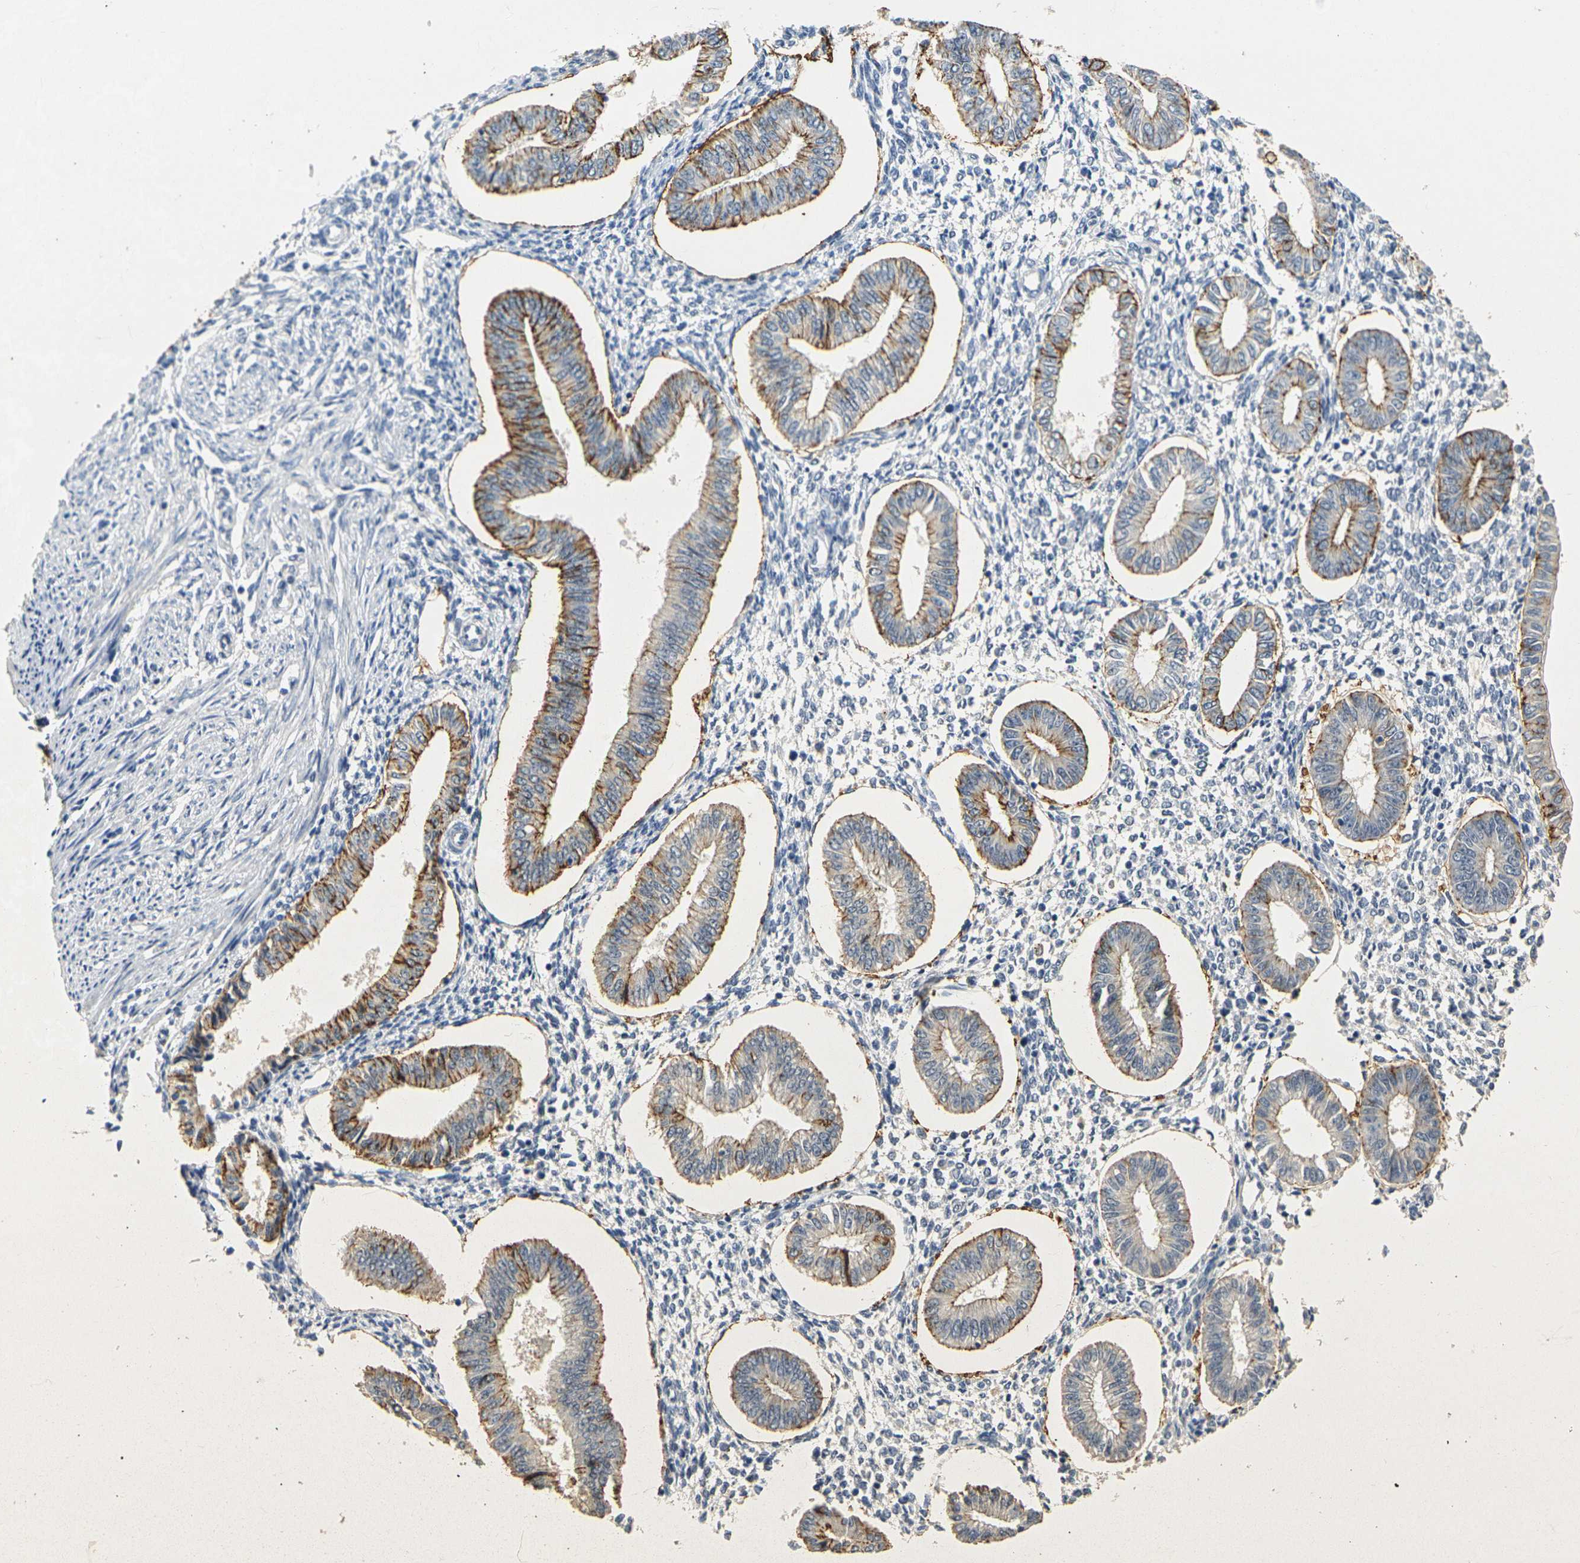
{"staining": {"intensity": "negative", "quantity": "none", "location": "none"}, "tissue": "endometrium", "cell_type": "Cells in endometrial stroma", "image_type": "normal", "snomed": [{"axis": "morphology", "description": "Normal tissue, NOS"}, {"axis": "topography", "description": "Endometrium"}], "caption": "The immunohistochemistry photomicrograph has no significant staining in cells in endometrial stroma of endometrium. The staining was performed using DAB to visualize the protein expression in brown, while the nuclei were stained in blue with hematoxylin (Magnification: 20x).", "gene": "CLDN7", "patient": {"sex": "female", "age": 50}}